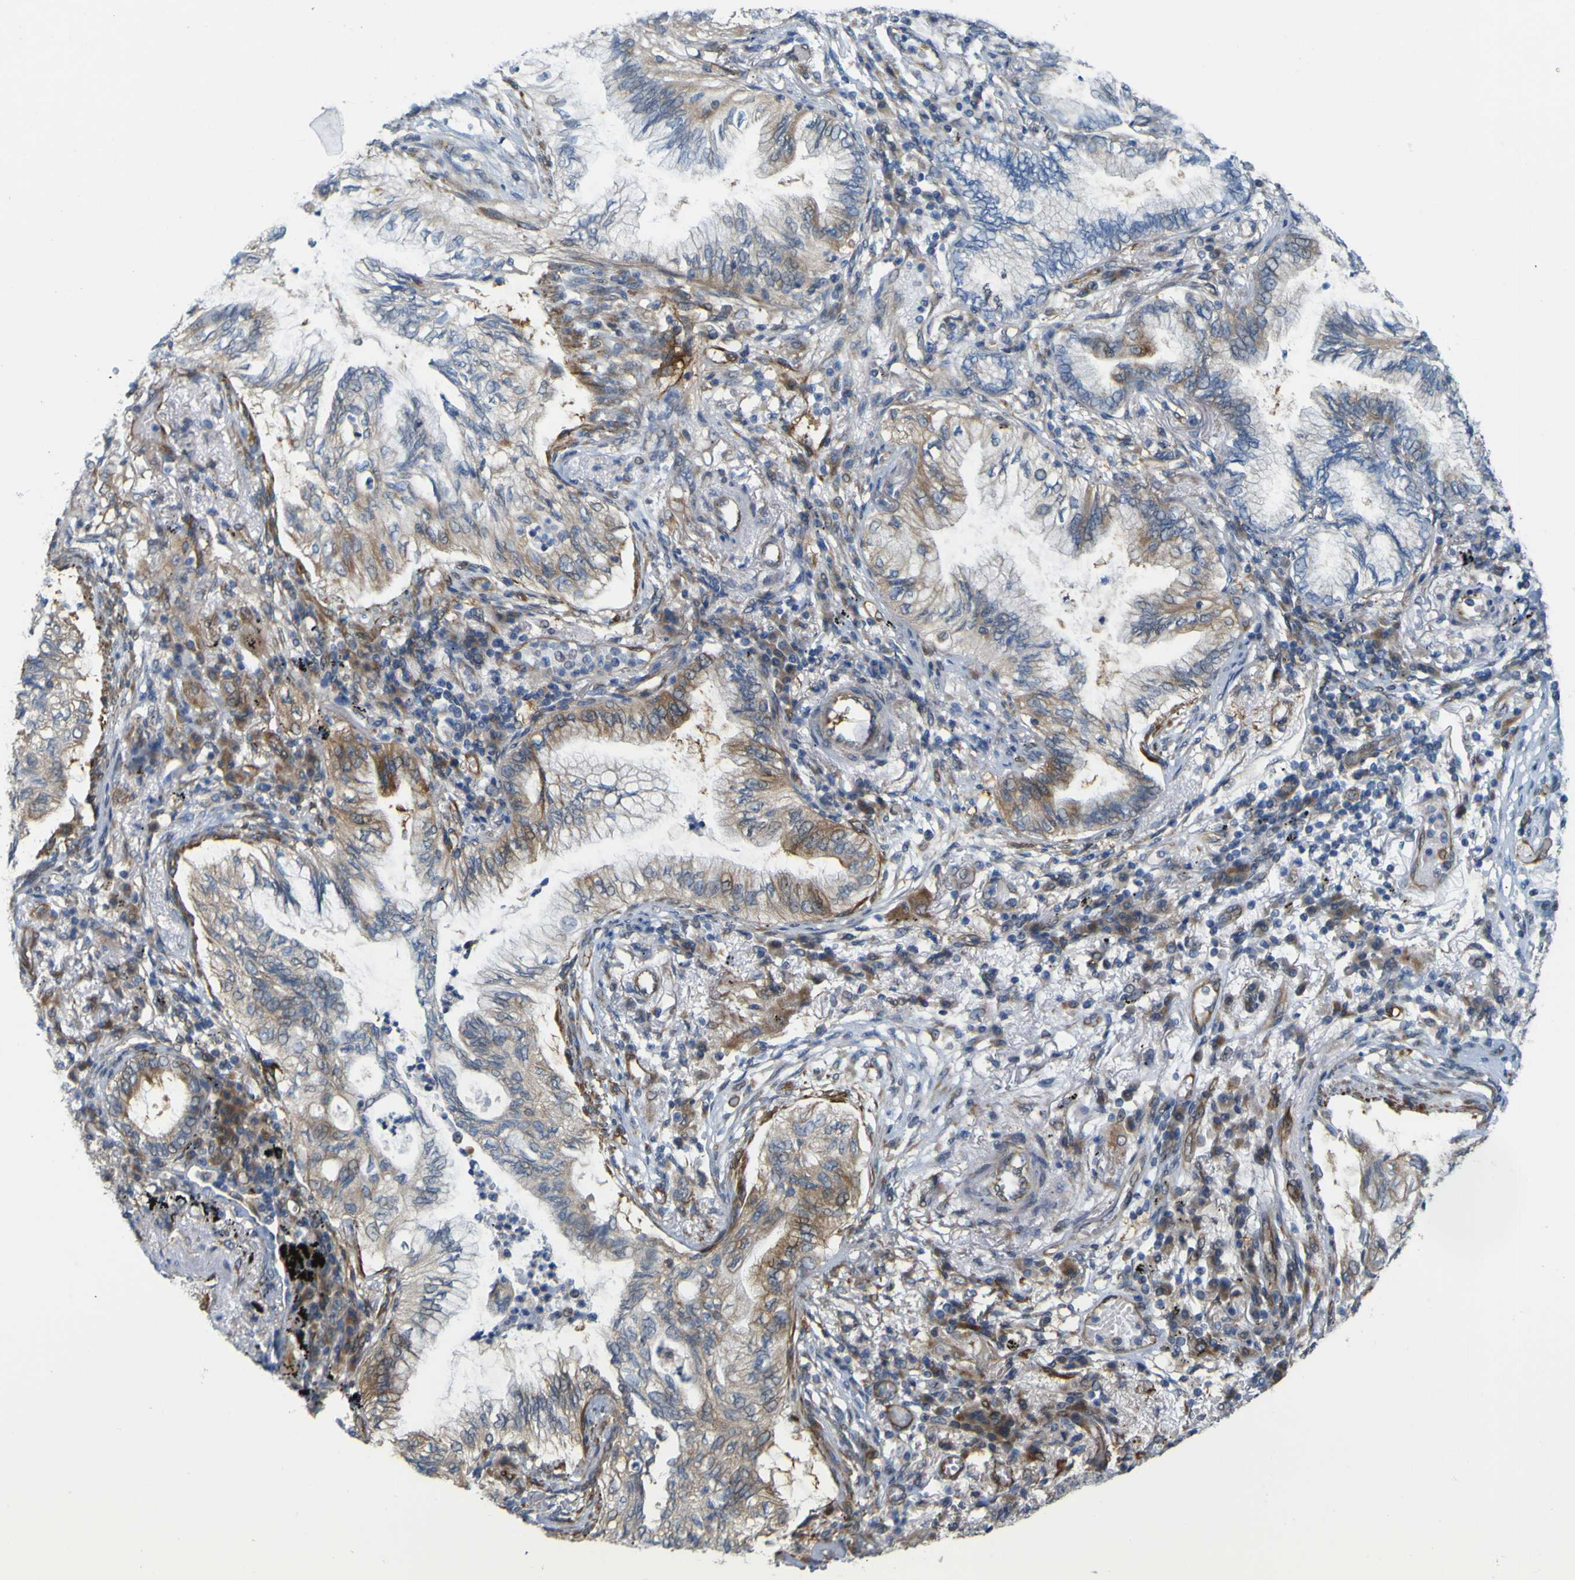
{"staining": {"intensity": "moderate", "quantity": "25%-75%", "location": "cytoplasmic/membranous"}, "tissue": "lung cancer", "cell_type": "Tumor cells", "image_type": "cancer", "snomed": [{"axis": "morphology", "description": "Normal tissue, NOS"}, {"axis": "morphology", "description": "Adenocarcinoma, NOS"}, {"axis": "topography", "description": "Bronchus"}, {"axis": "topography", "description": "Lung"}], "caption": "Immunohistochemical staining of human lung cancer reveals medium levels of moderate cytoplasmic/membranous positivity in about 25%-75% of tumor cells.", "gene": "JPH1", "patient": {"sex": "female", "age": 70}}